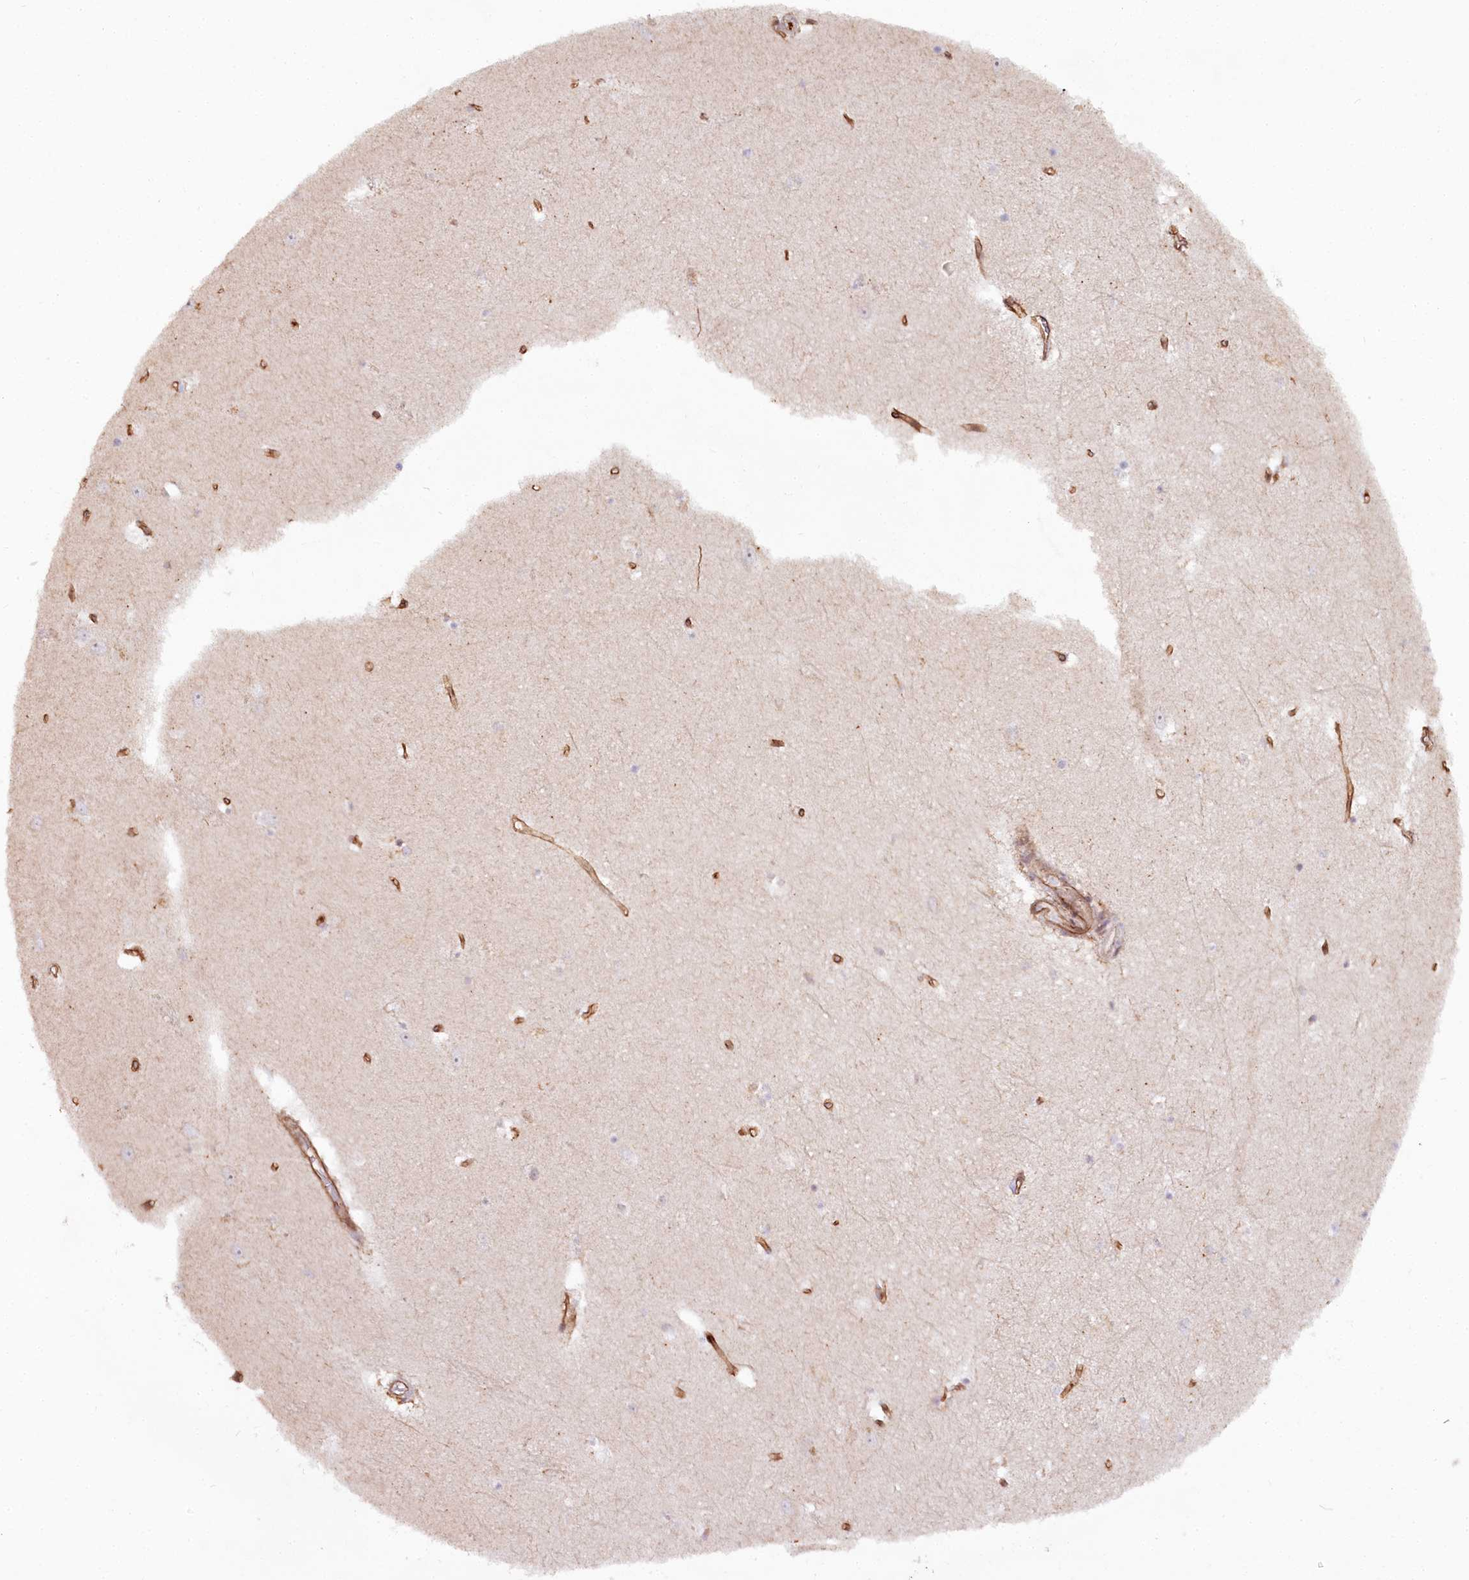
{"staining": {"intensity": "negative", "quantity": "none", "location": "none"}, "tissue": "hippocampus", "cell_type": "Glial cells", "image_type": "normal", "snomed": [{"axis": "morphology", "description": "Normal tissue, NOS"}, {"axis": "topography", "description": "Hippocampus"}], "caption": "High power microscopy photomicrograph of an immunohistochemistry image of benign hippocampus, revealing no significant expression in glial cells. (DAB (3,3'-diaminobenzidine) immunohistochemistry with hematoxylin counter stain).", "gene": "COPG1", "patient": {"sex": "female", "age": 64}}